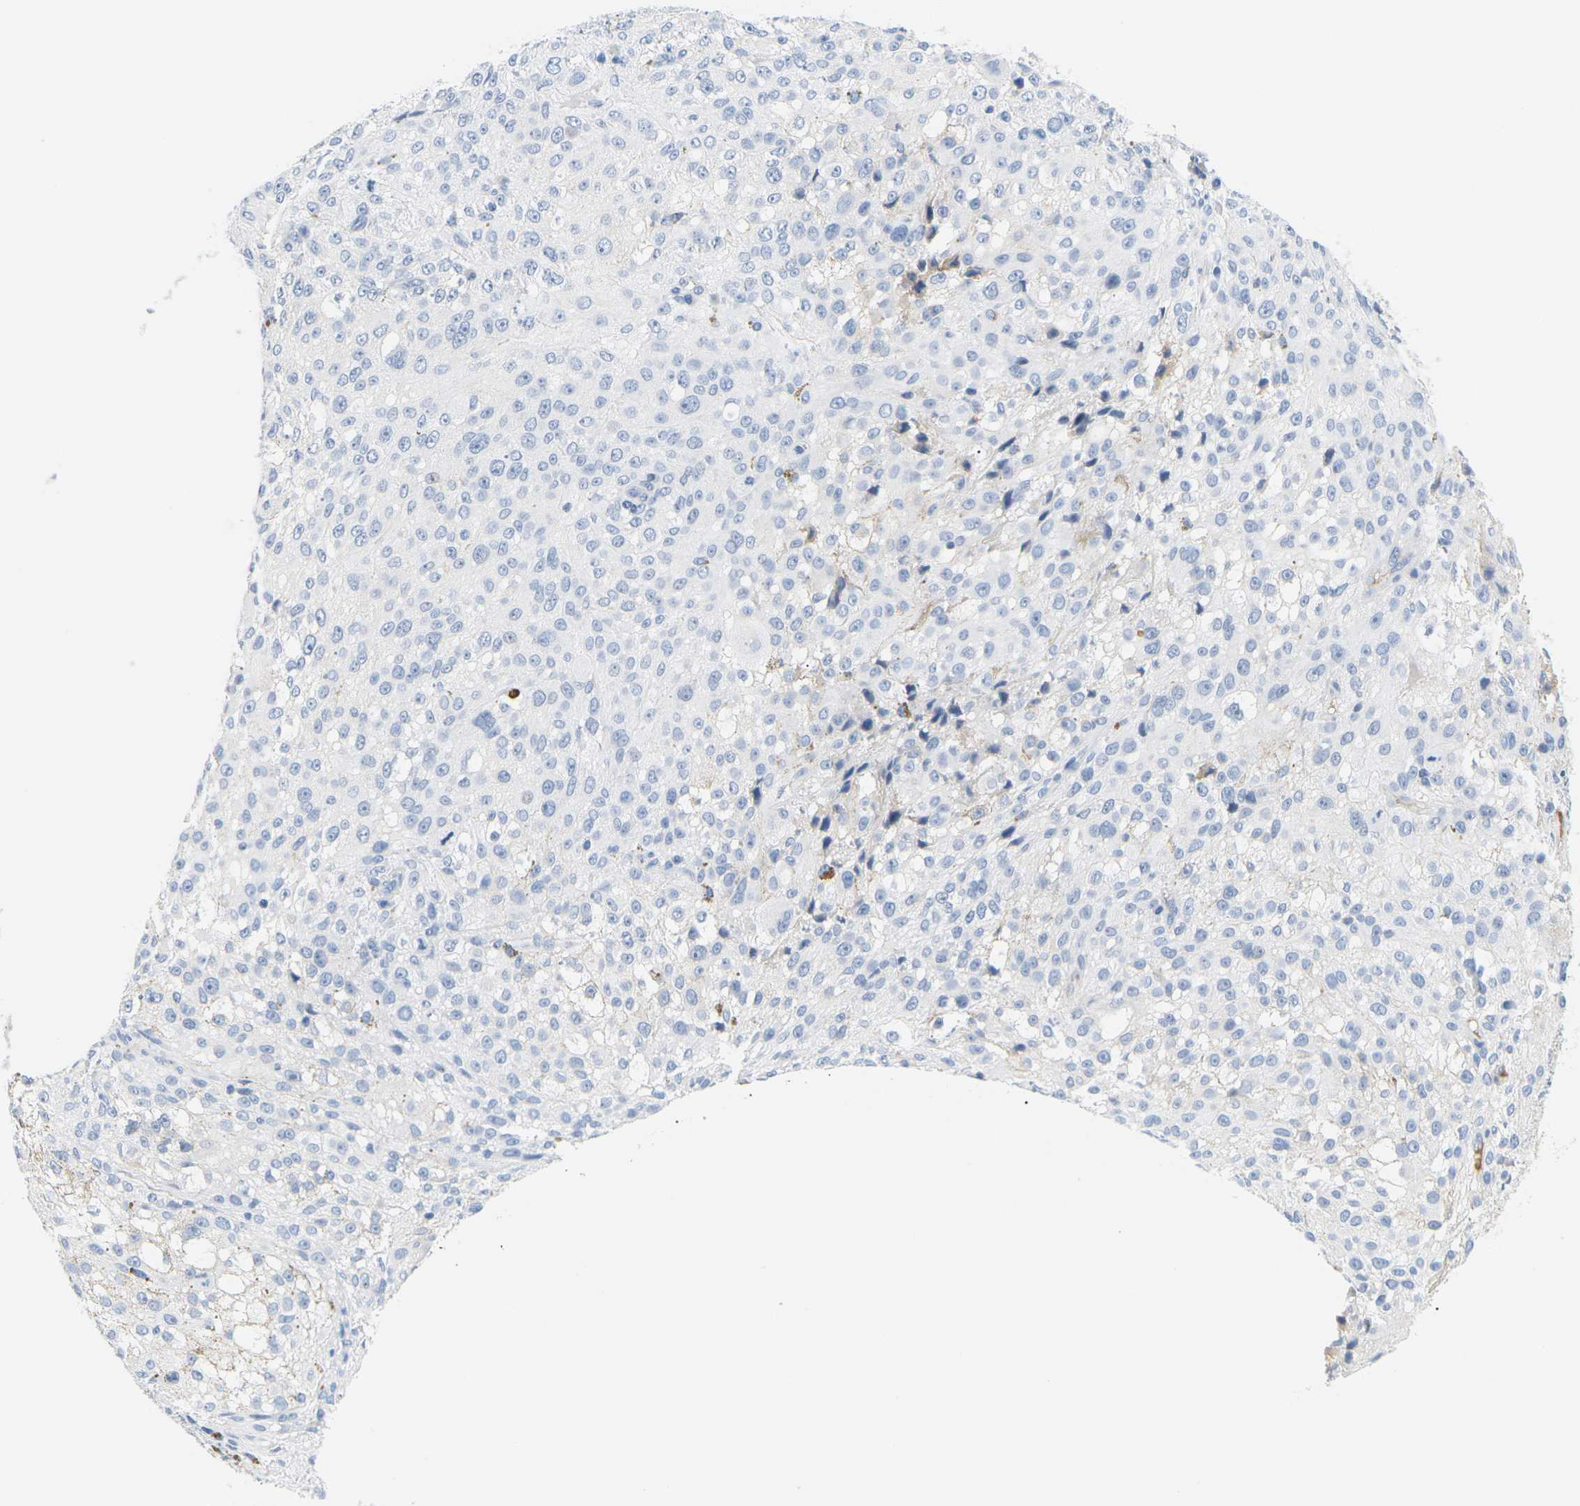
{"staining": {"intensity": "negative", "quantity": "none", "location": "none"}, "tissue": "melanoma", "cell_type": "Tumor cells", "image_type": "cancer", "snomed": [{"axis": "morphology", "description": "Necrosis, NOS"}, {"axis": "morphology", "description": "Malignant melanoma, NOS"}, {"axis": "topography", "description": "Skin"}], "caption": "There is no significant staining in tumor cells of malignant melanoma.", "gene": "APOB", "patient": {"sex": "female", "age": 87}}